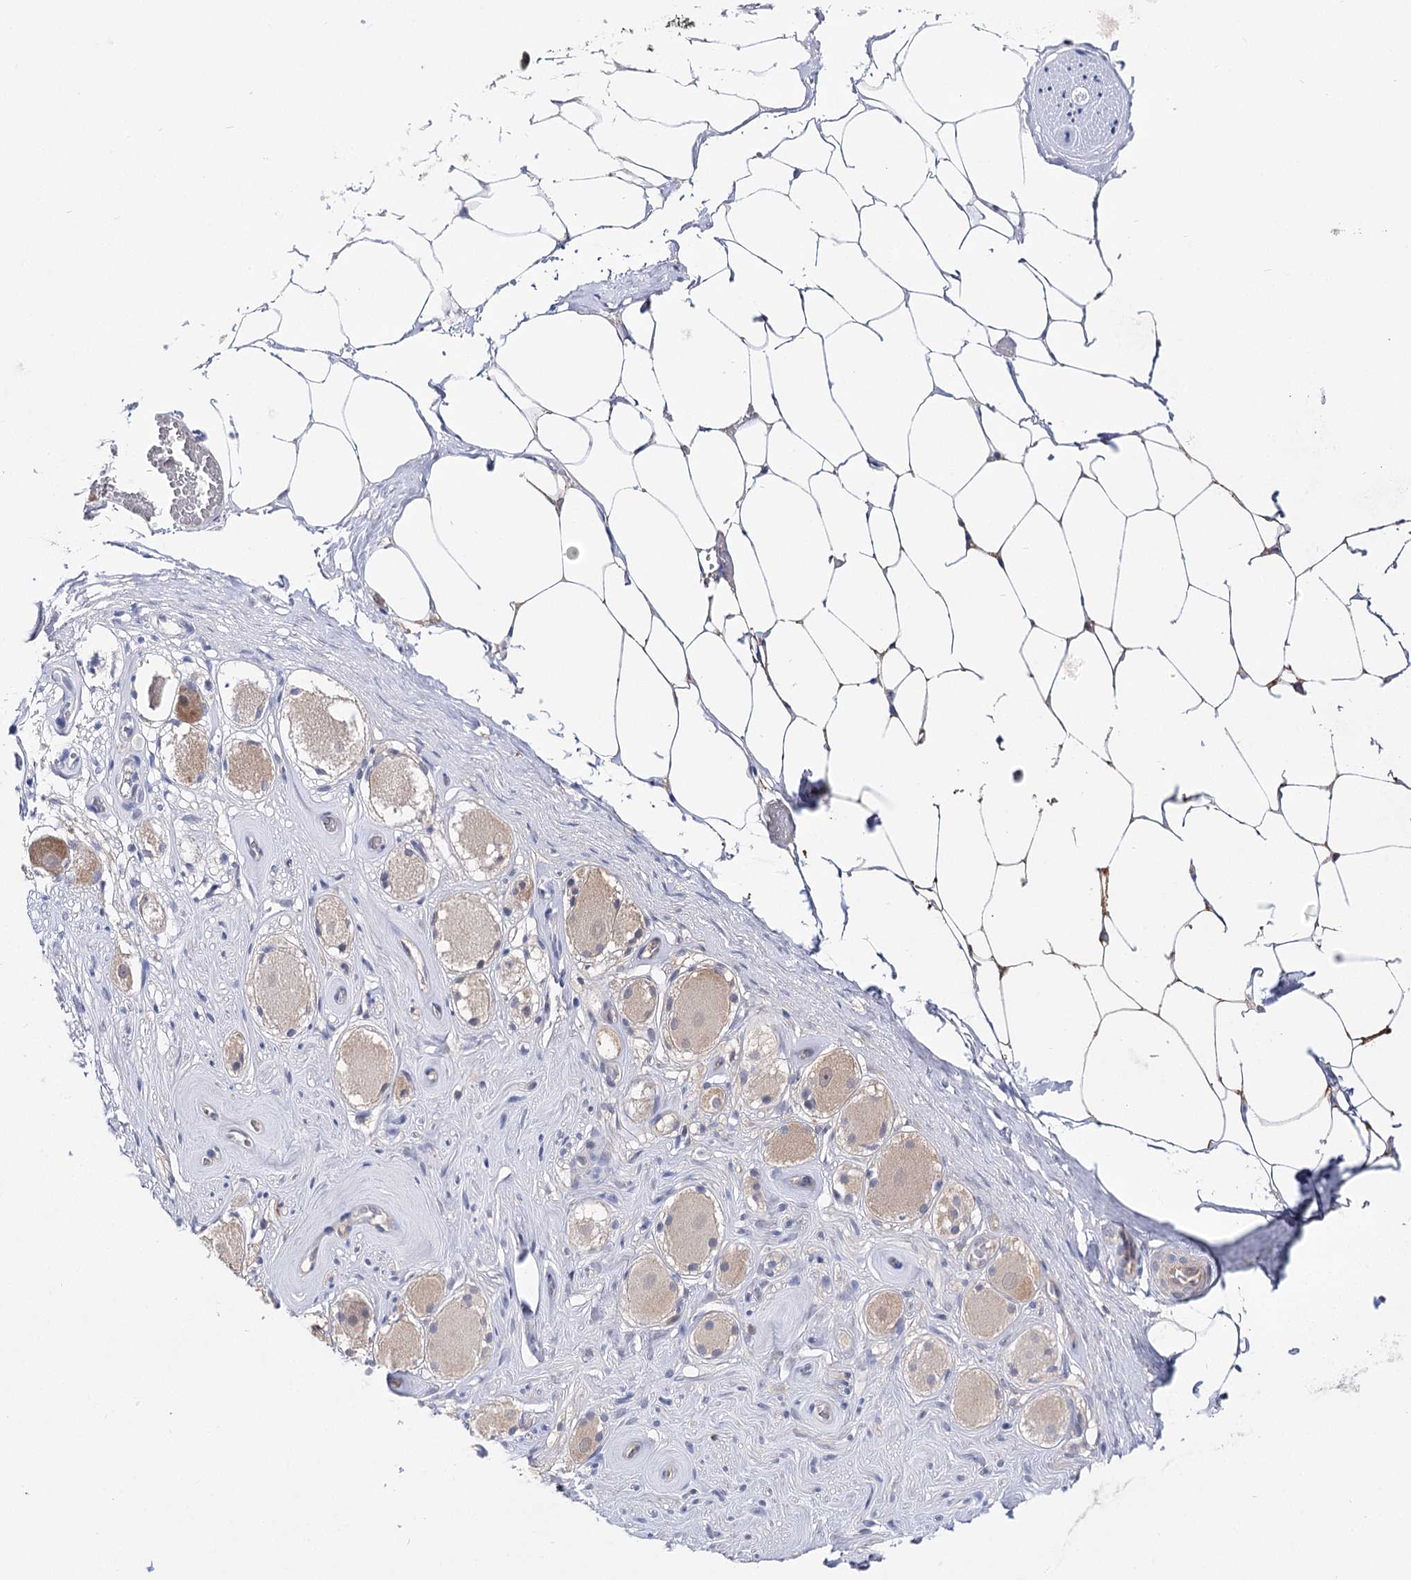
{"staining": {"intensity": "moderate", "quantity": ">75%", "location": "cytoplasmic/membranous"}, "tissue": "adipose tissue", "cell_type": "Adipocytes", "image_type": "normal", "snomed": [{"axis": "morphology", "description": "Normal tissue, NOS"}, {"axis": "morphology", "description": "Adenocarcinoma, Low grade"}, {"axis": "topography", "description": "Prostate"}, {"axis": "topography", "description": "Peripheral nerve tissue"}], "caption": "The histopathology image exhibits staining of unremarkable adipose tissue, revealing moderate cytoplasmic/membranous protein positivity (brown color) within adipocytes.", "gene": "UGP2", "patient": {"sex": "male", "age": 63}}